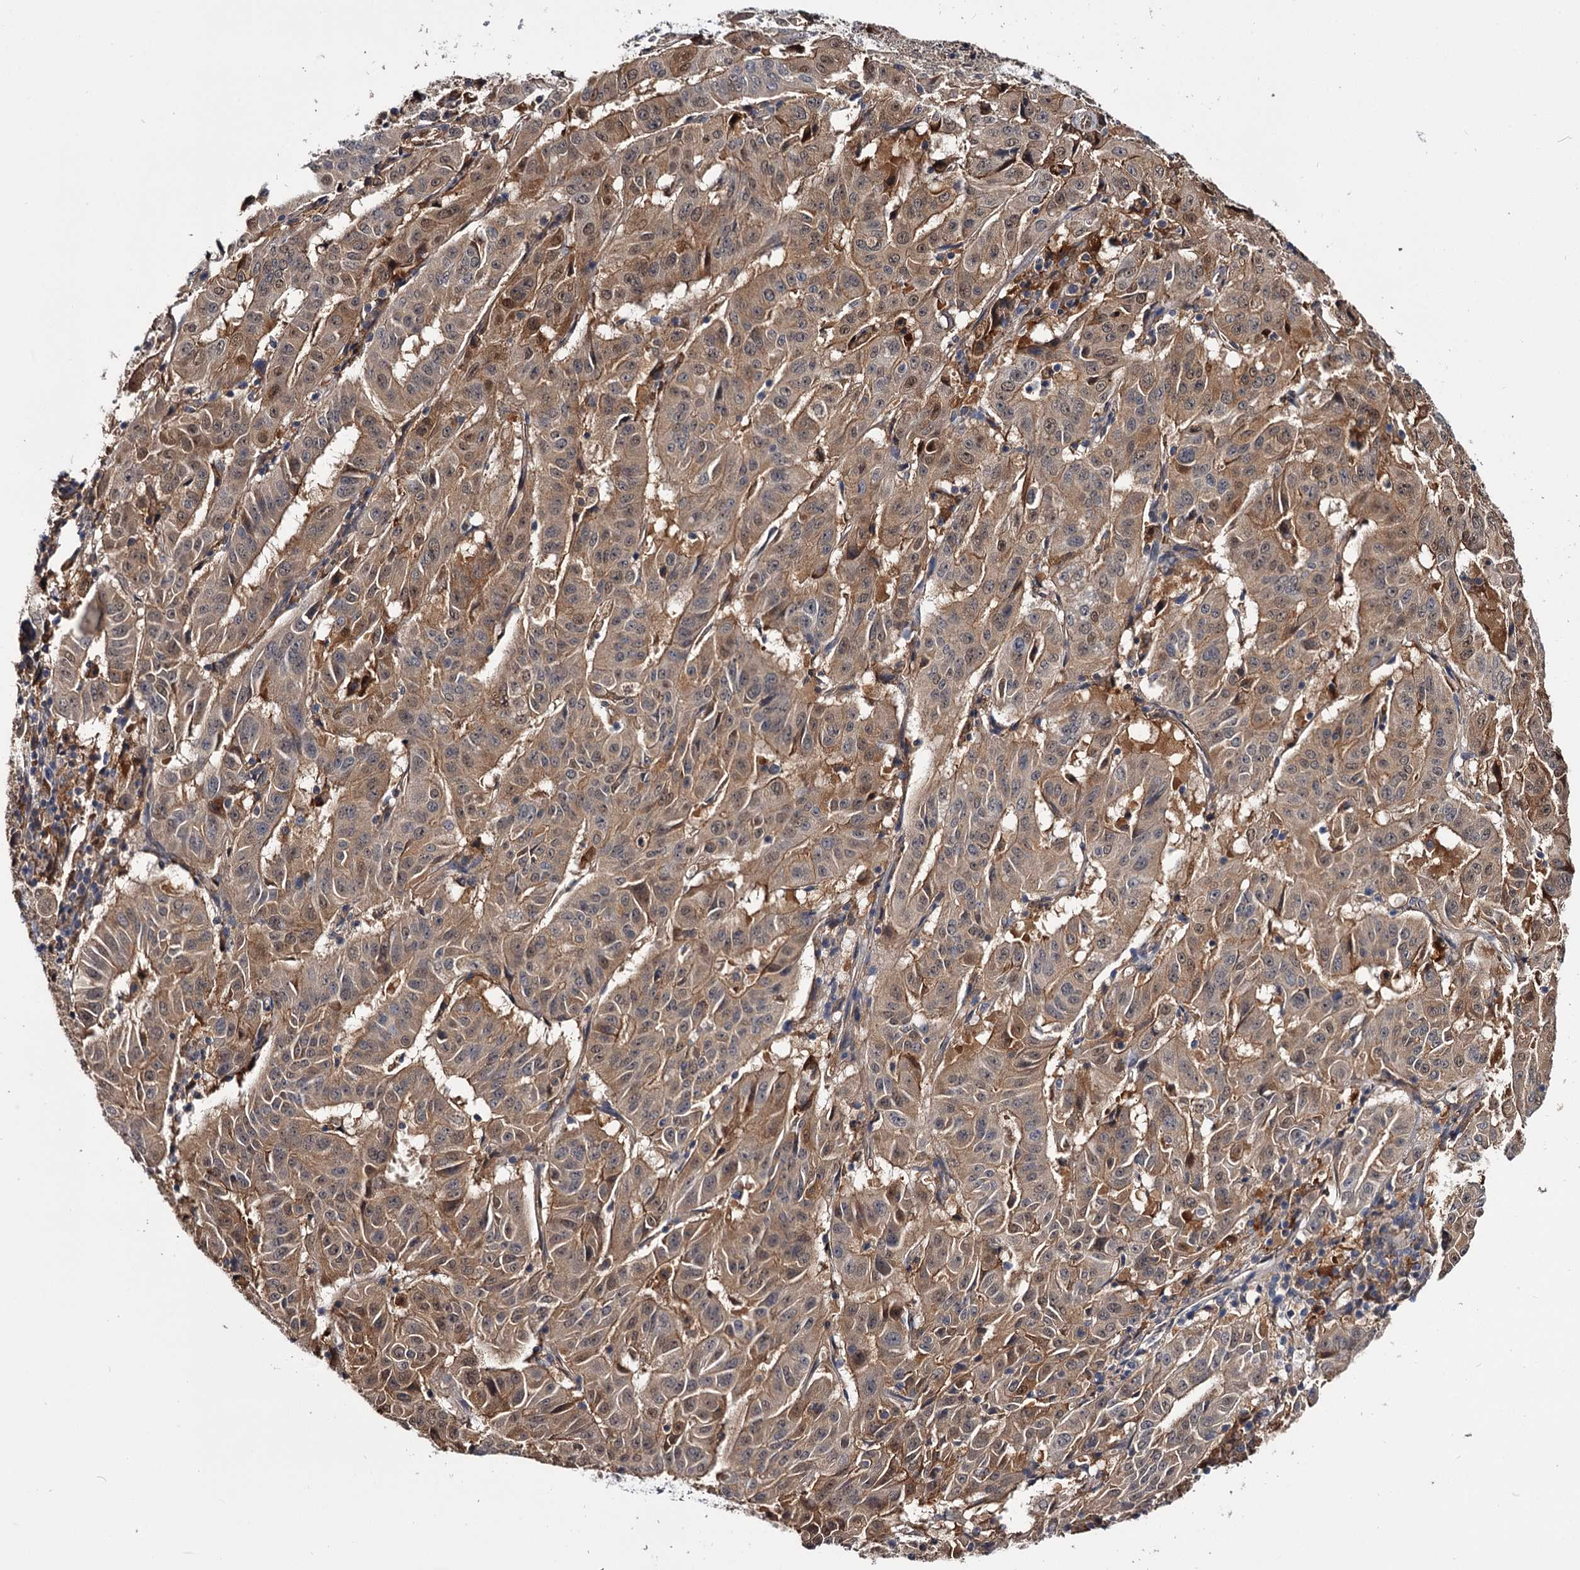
{"staining": {"intensity": "moderate", "quantity": ">75%", "location": "cytoplasmic/membranous,nuclear"}, "tissue": "pancreatic cancer", "cell_type": "Tumor cells", "image_type": "cancer", "snomed": [{"axis": "morphology", "description": "Adenocarcinoma, NOS"}, {"axis": "topography", "description": "Pancreas"}], "caption": "Immunohistochemical staining of human pancreatic cancer reveals medium levels of moderate cytoplasmic/membranous and nuclear staining in approximately >75% of tumor cells.", "gene": "GSTO1", "patient": {"sex": "male", "age": 63}}